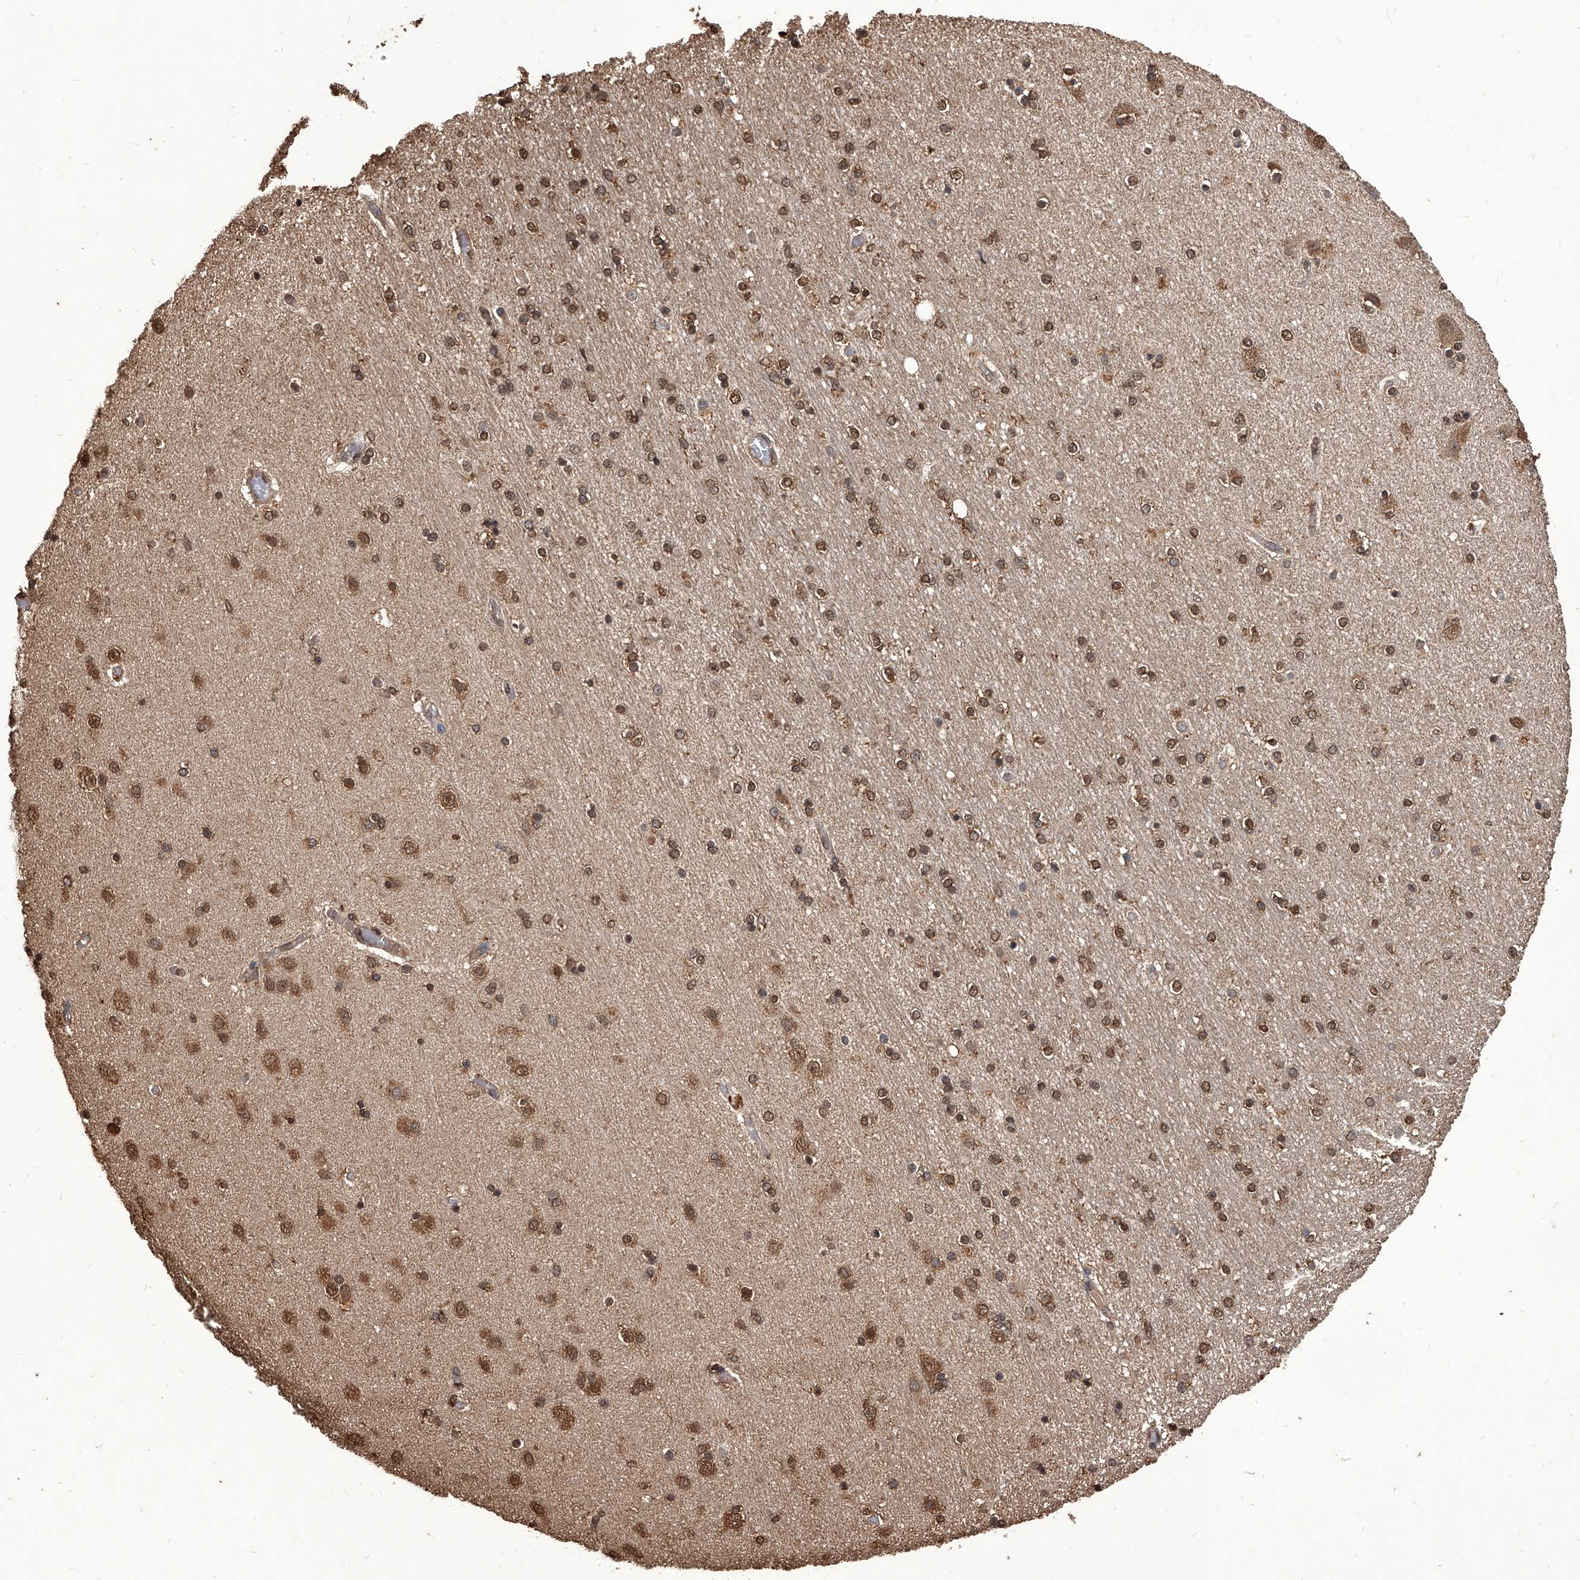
{"staining": {"intensity": "strong", "quantity": "25%-75%", "location": "cytoplasmic/membranous,nuclear"}, "tissue": "hippocampus", "cell_type": "Glial cells", "image_type": "normal", "snomed": [{"axis": "morphology", "description": "Normal tissue, NOS"}, {"axis": "topography", "description": "Hippocampus"}], "caption": "The histopathology image displays immunohistochemical staining of benign hippocampus. There is strong cytoplasmic/membranous,nuclear expression is seen in approximately 25%-75% of glial cells. (DAB (3,3'-diaminobenzidine) IHC, brown staining for protein, blue staining for nuclei).", "gene": "FBXL4", "patient": {"sex": "female", "age": 54}}